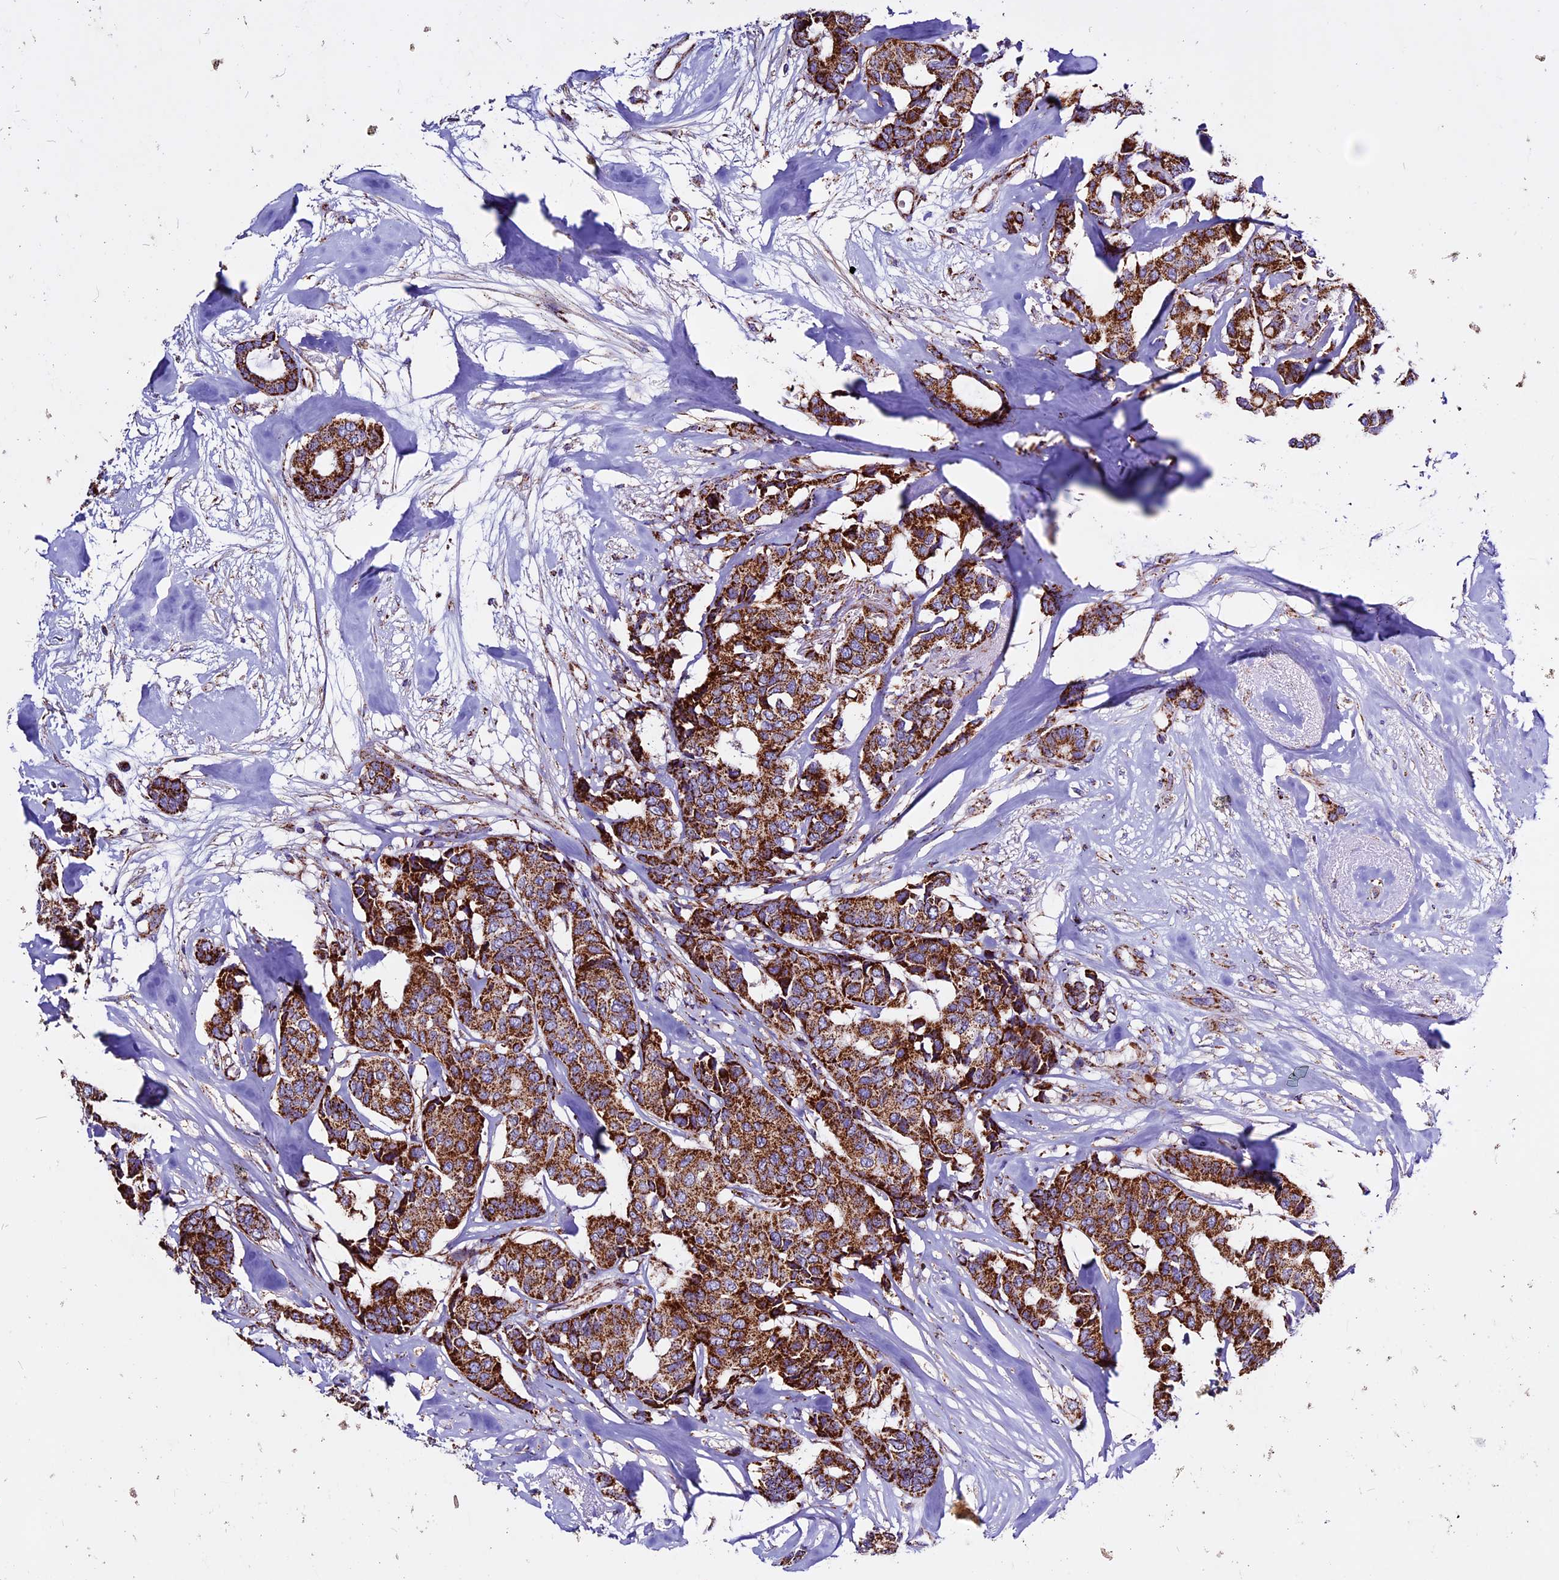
{"staining": {"intensity": "strong", "quantity": ">75%", "location": "cytoplasmic/membranous"}, "tissue": "breast cancer", "cell_type": "Tumor cells", "image_type": "cancer", "snomed": [{"axis": "morphology", "description": "Duct carcinoma"}, {"axis": "topography", "description": "Breast"}], "caption": "The immunohistochemical stain shows strong cytoplasmic/membranous staining in tumor cells of breast invasive ductal carcinoma tissue. (DAB IHC with brightfield microscopy, high magnification).", "gene": "CX3CL1", "patient": {"sex": "female", "age": 87}}